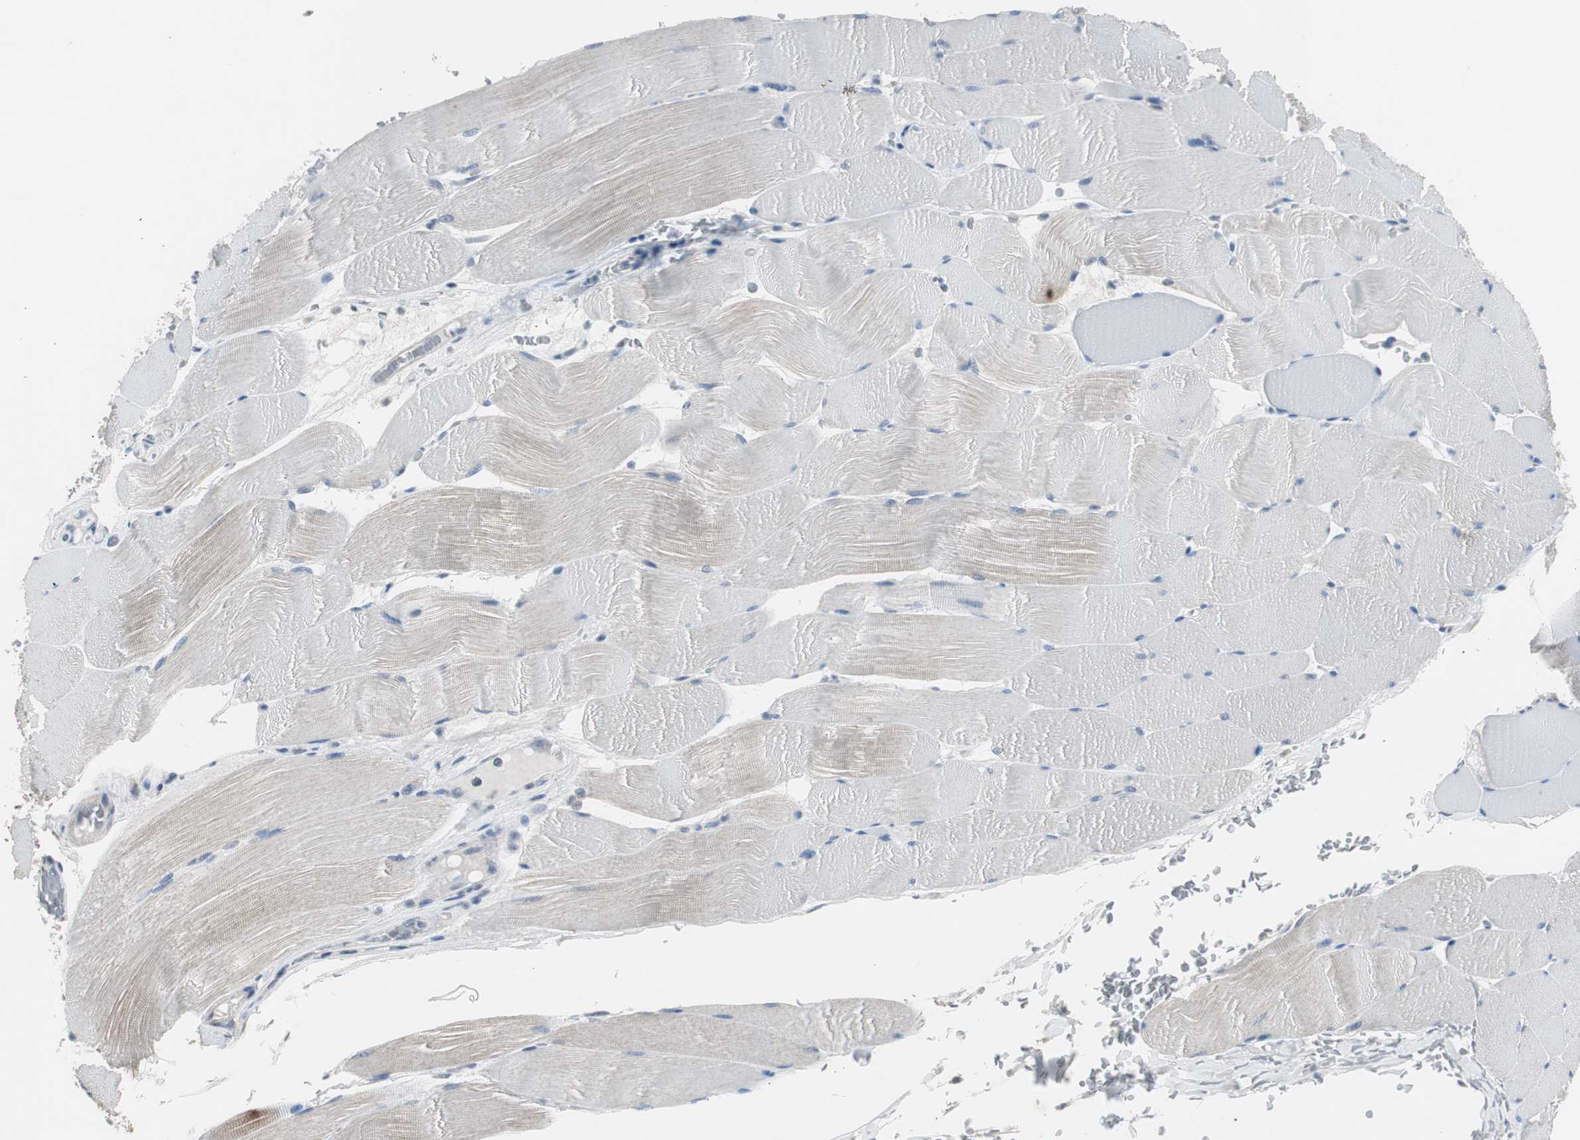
{"staining": {"intensity": "negative", "quantity": "none", "location": "none"}, "tissue": "skeletal muscle", "cell_type": "Myocytes", "image_type": "normal", "snomed": [{"axis": "morphology", "description": "Normal tissue, NOS"}, {"axis": "topography", "description": "Skeletal muscle"}], "caption": "Immunohistochemistry (IHC) photomicrograph of unremarkable skeletal muscle: human skeletal muscle stained with DAB demonstrates no significant protein staining in myocytes.", "gene": "TK1", "patient": {"sex": "male", "age": 62}}